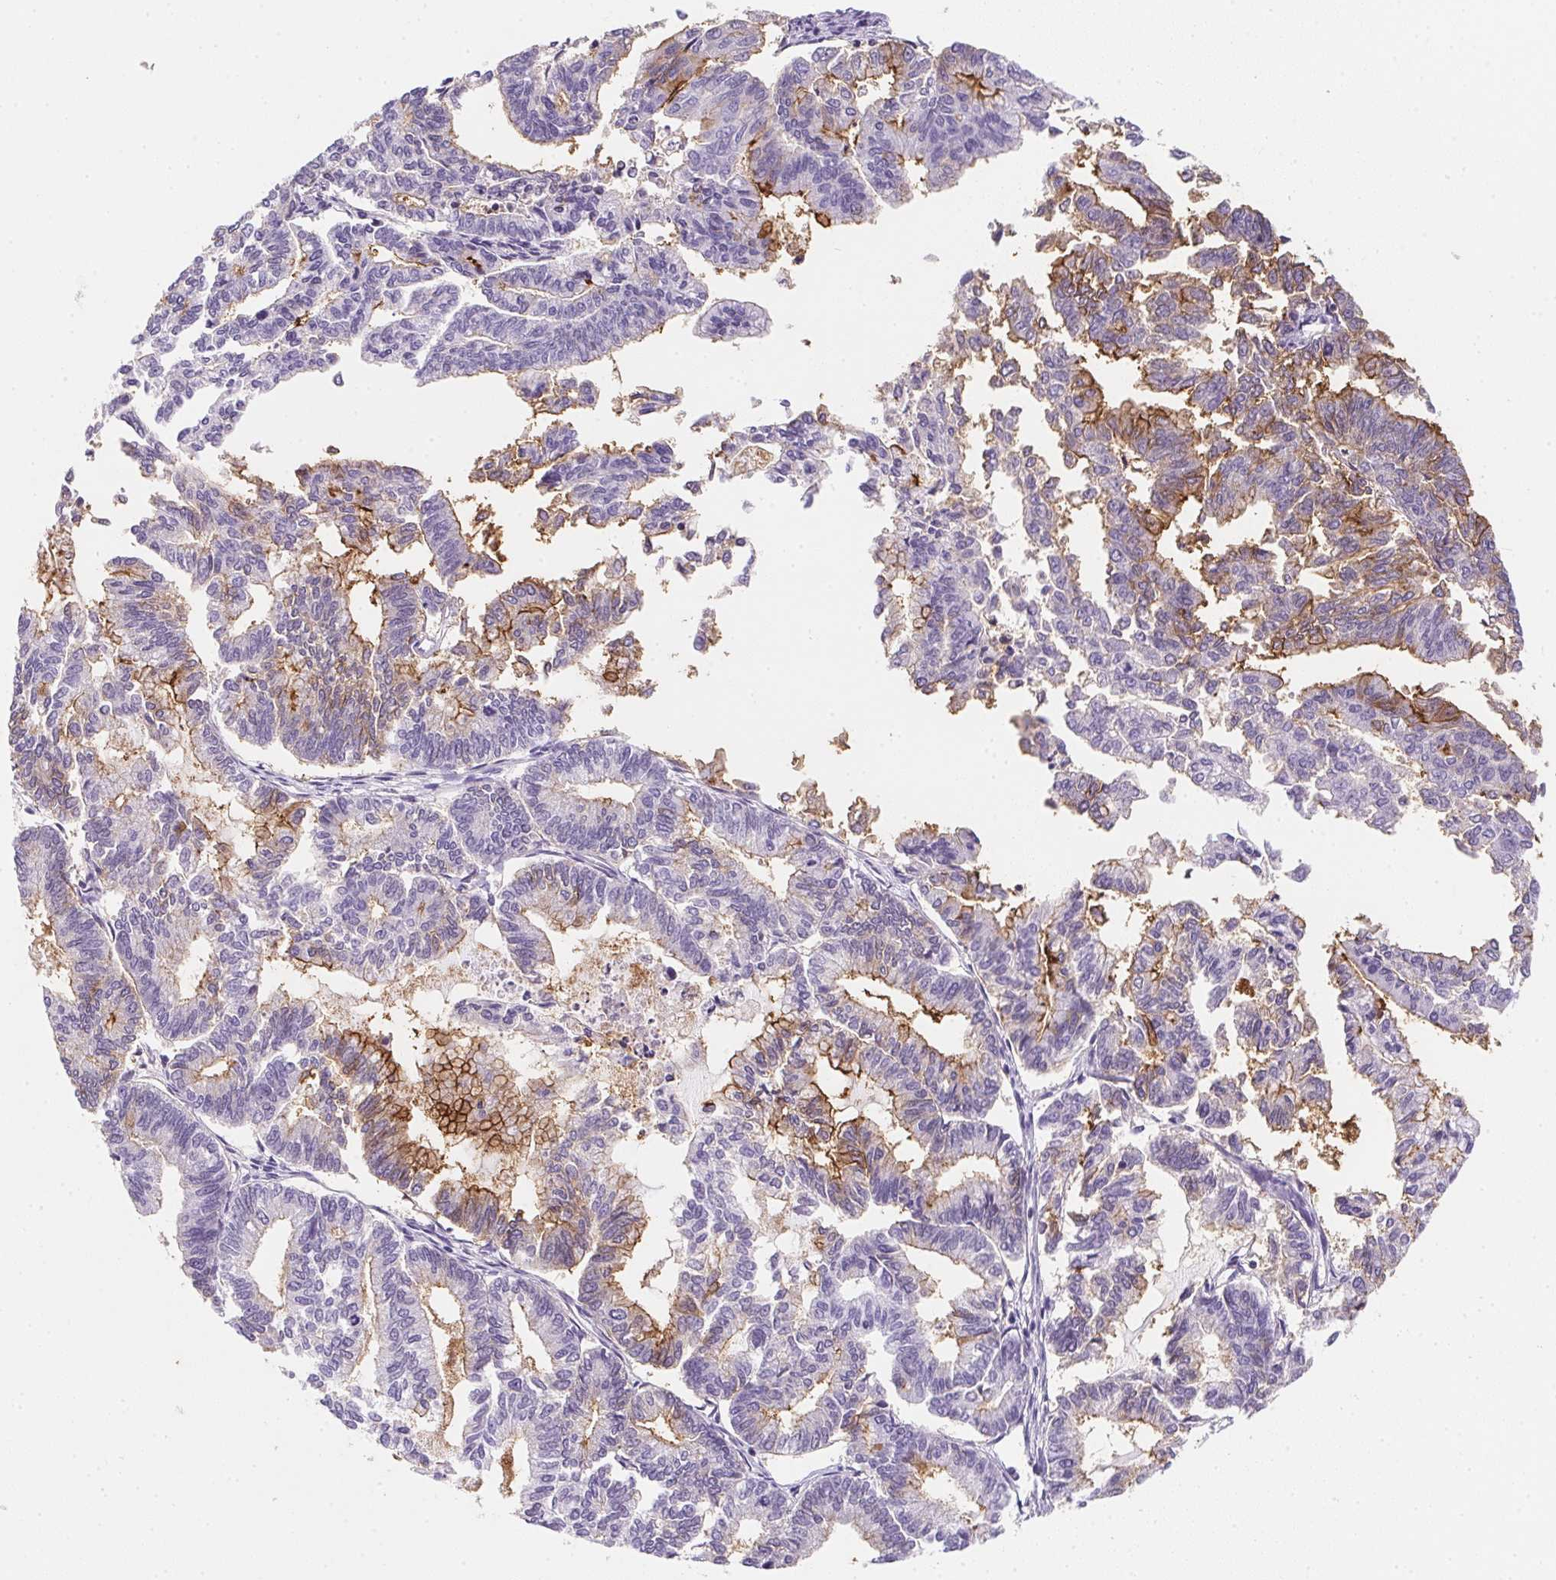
{"staining": {"intensity": "moderate", "quantity": "25%-75%", "location": "cytoplasmic/membranous"}, "tissue": "endometrial cancer", "cell_type": "Tumor cells", "image_type": "cancer", "snomed": [{"axis": "morphology", "description": "Adenocarcinoma, NOS"}, {"axis": "topography", "description": "Endometrium"}], "caption": "This photomicrograph displays immunohistochemistry staining of endometrial cancer, with medium moderate cytoplasmic/membranous staining in about 25%-75% of tumor cells.", "gene": "AQP5", "patient": {"sex": "female", "age": 79}}